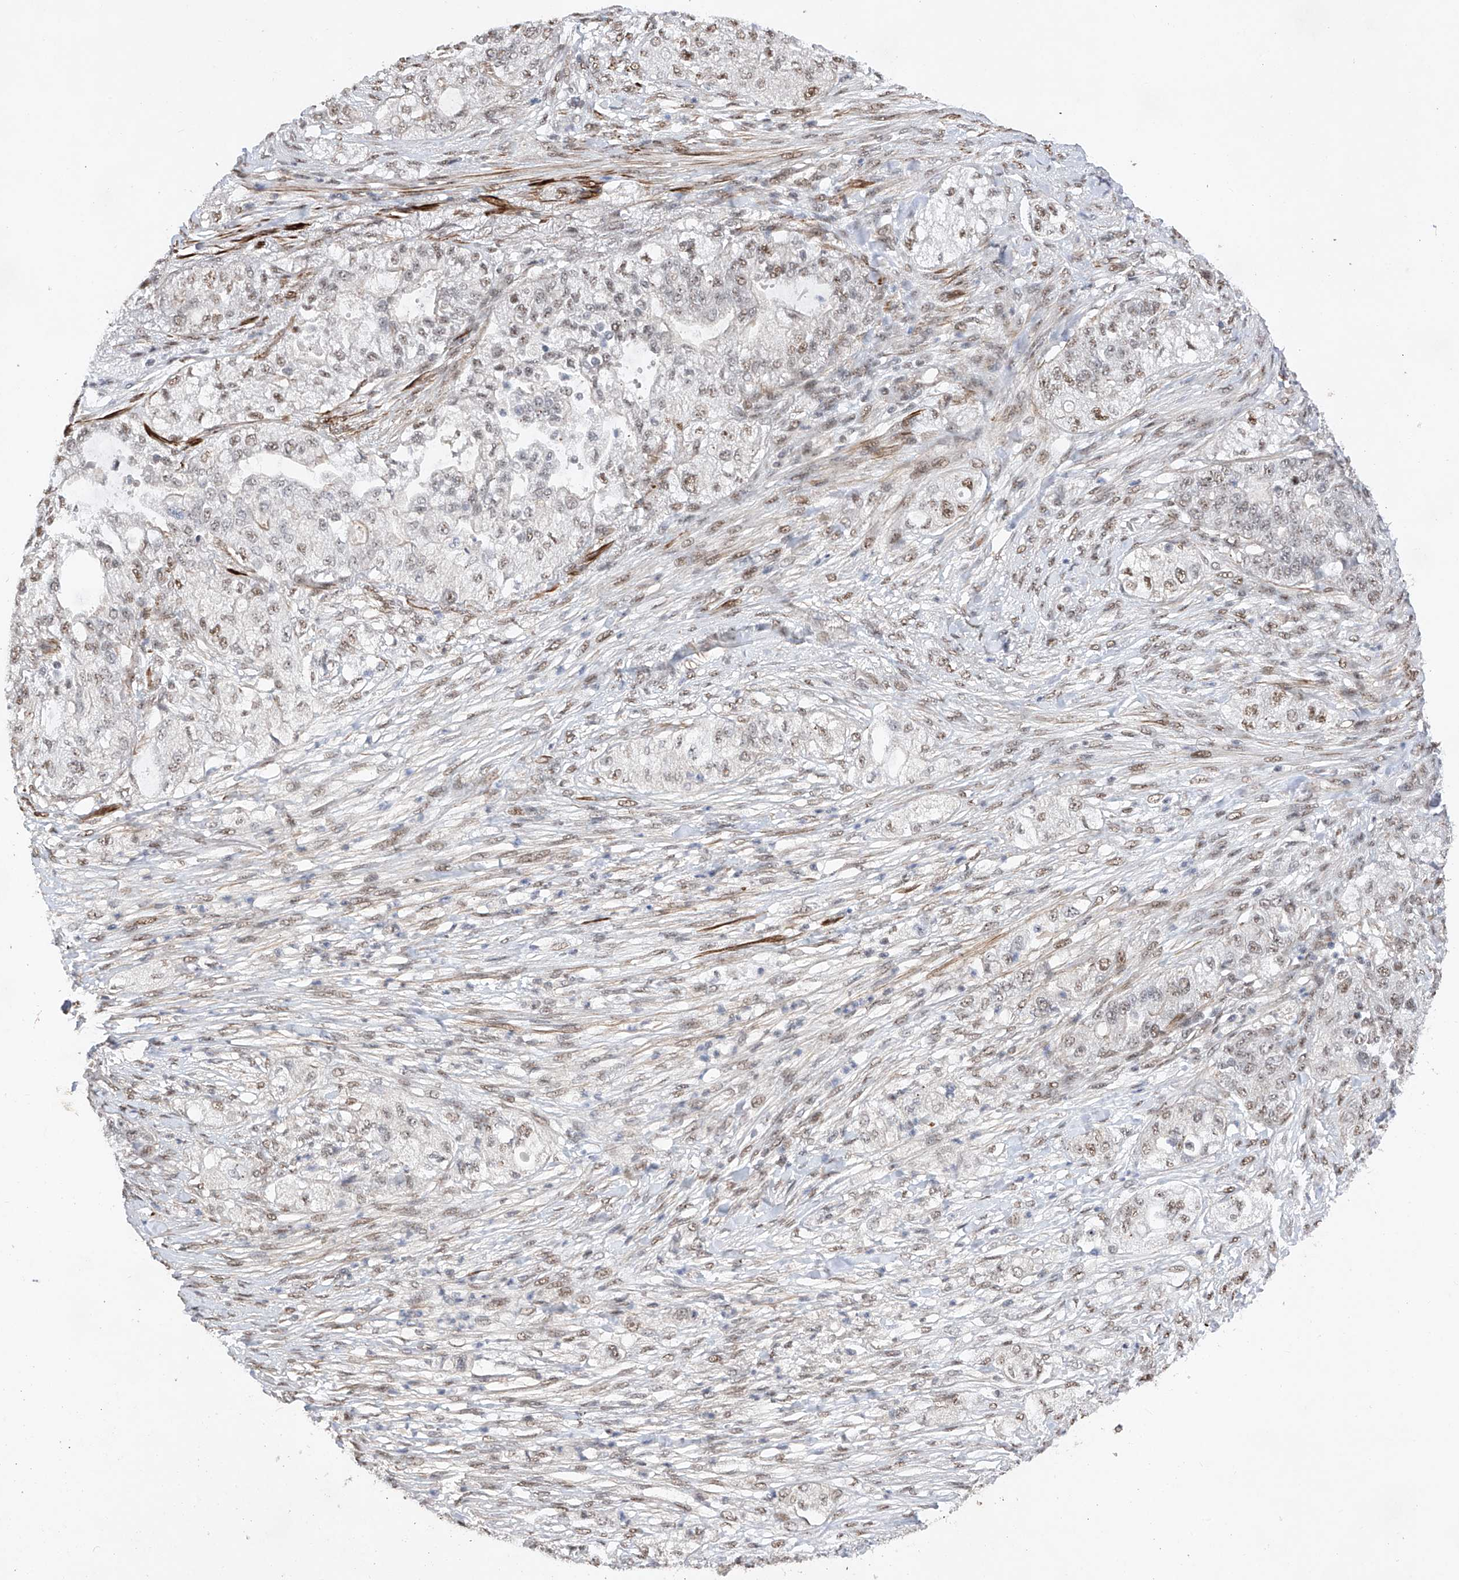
{"staining": {"intensity": "weak", "quantity": "25%-75%", "location": "nuclear"}, "tissue": "pancreatic cancer", "cell_type": "Tumor cells", "image_type": "cancer", "snomed": [{"axis": "morphology", "description": "Adenocarcinoma, NOS"}, {"axis": "topography", "description": "Pancreas"}], "caption": "Pancreatic cancer (adenocarcinoma) stained with a protein marker exhibits weak staining in tumor cells.", "gene": "NFATC4", "patient": {"sex": "female", "age": 78}}